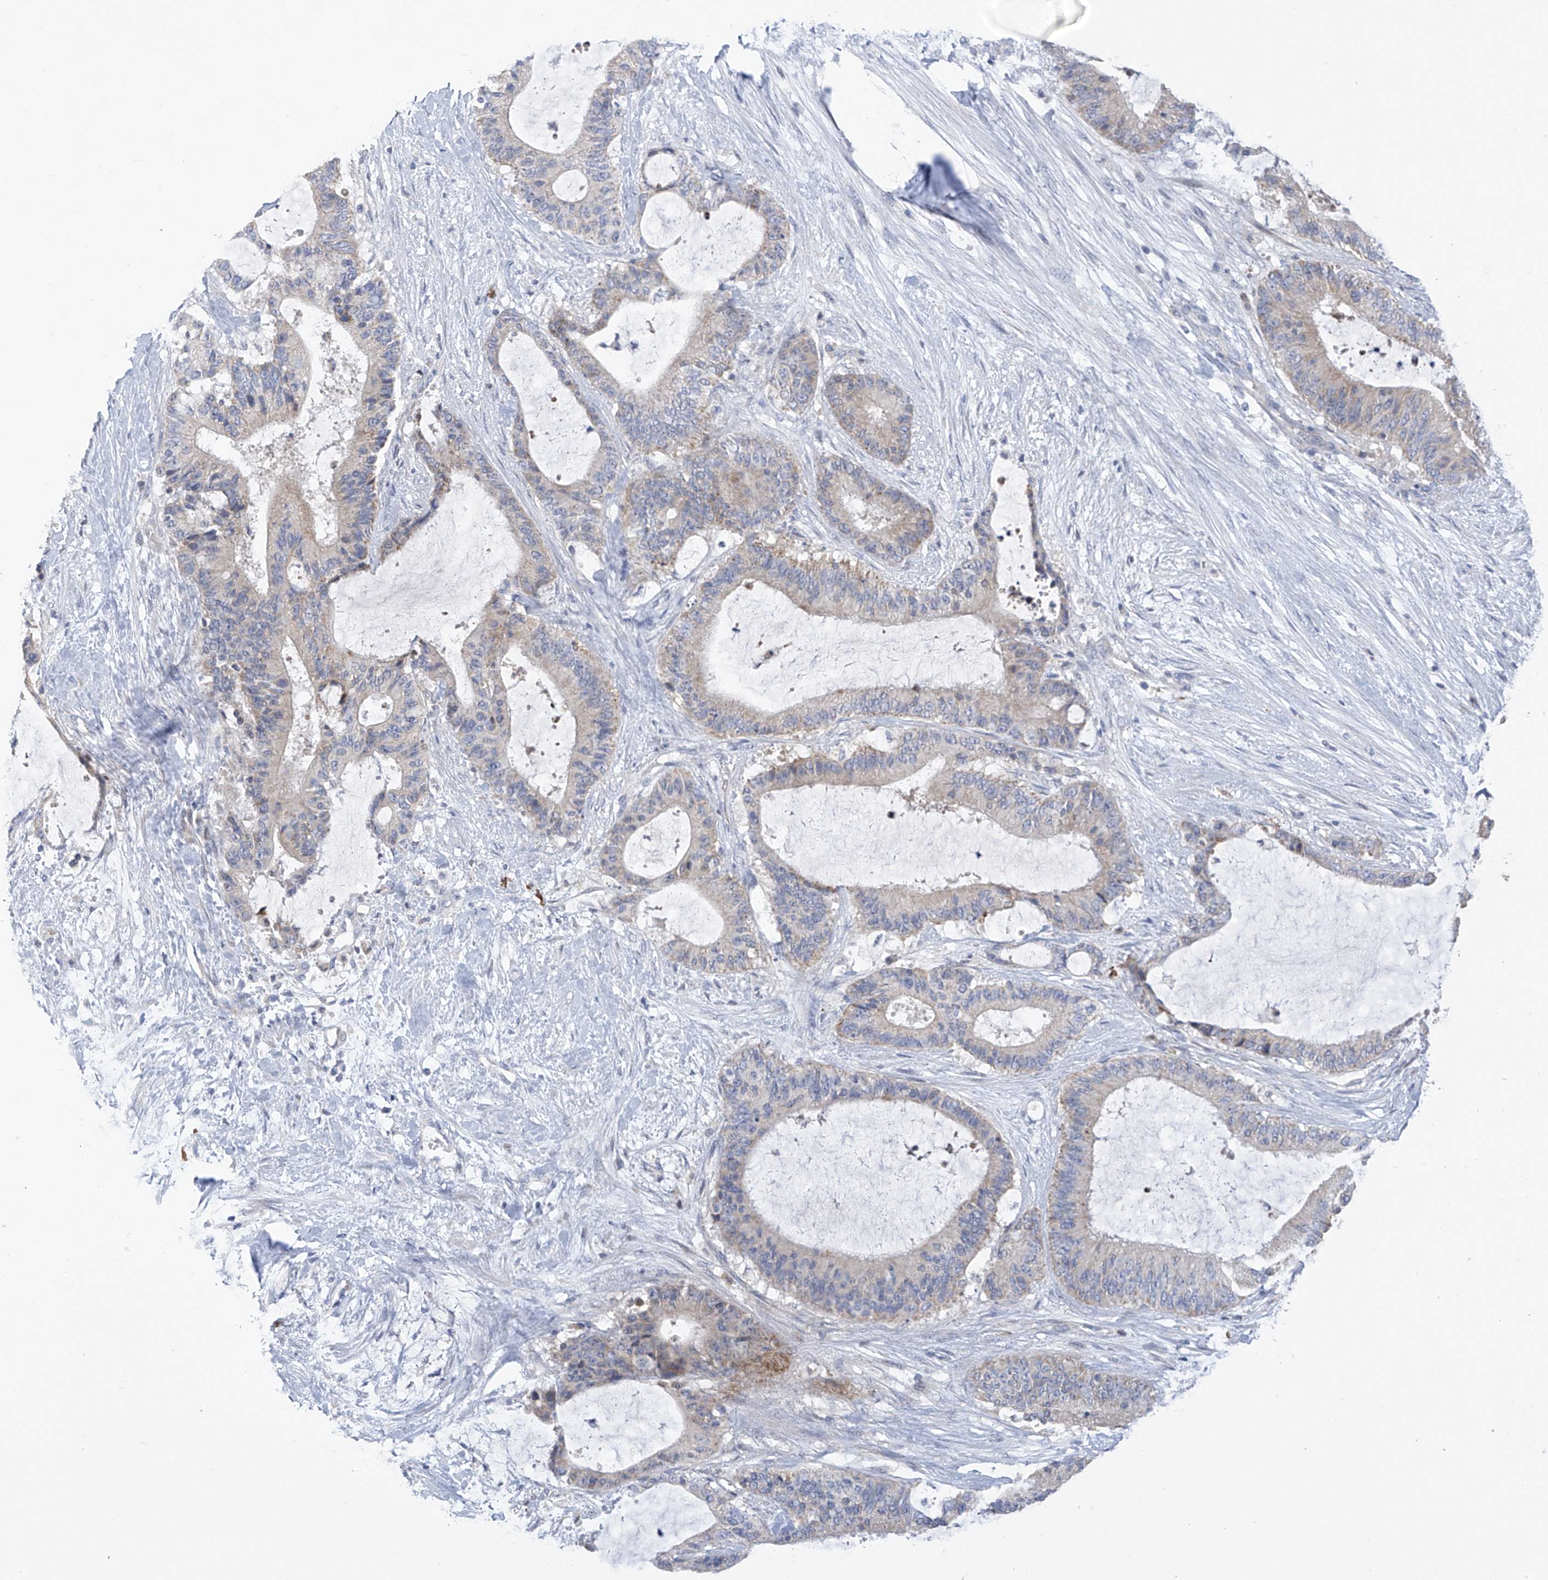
{"staining": {"intensity": "negative", "quantity": "none", "location": "none"}, "tissue": "liver cancer", "cell_type": "Tumor cells", "image_type": "cancer", "snomed": [{"axis": "morphology", "description": "Normal tissue, NOS"}, {"axis": "morphology", "description": "Cholangiocarcinoma"}, {"axis": "topography", "description": "Liver"}, {"axis": "topography", "description": "Peripheral nerve tissue"}], "caption": "Immunohistochemical staining of liver cholangiocarcinoma exhibits no significant positivity in tumor cells.", "gene": "SLCO4A1", "patient": {"sex": "female", "age": 73}}